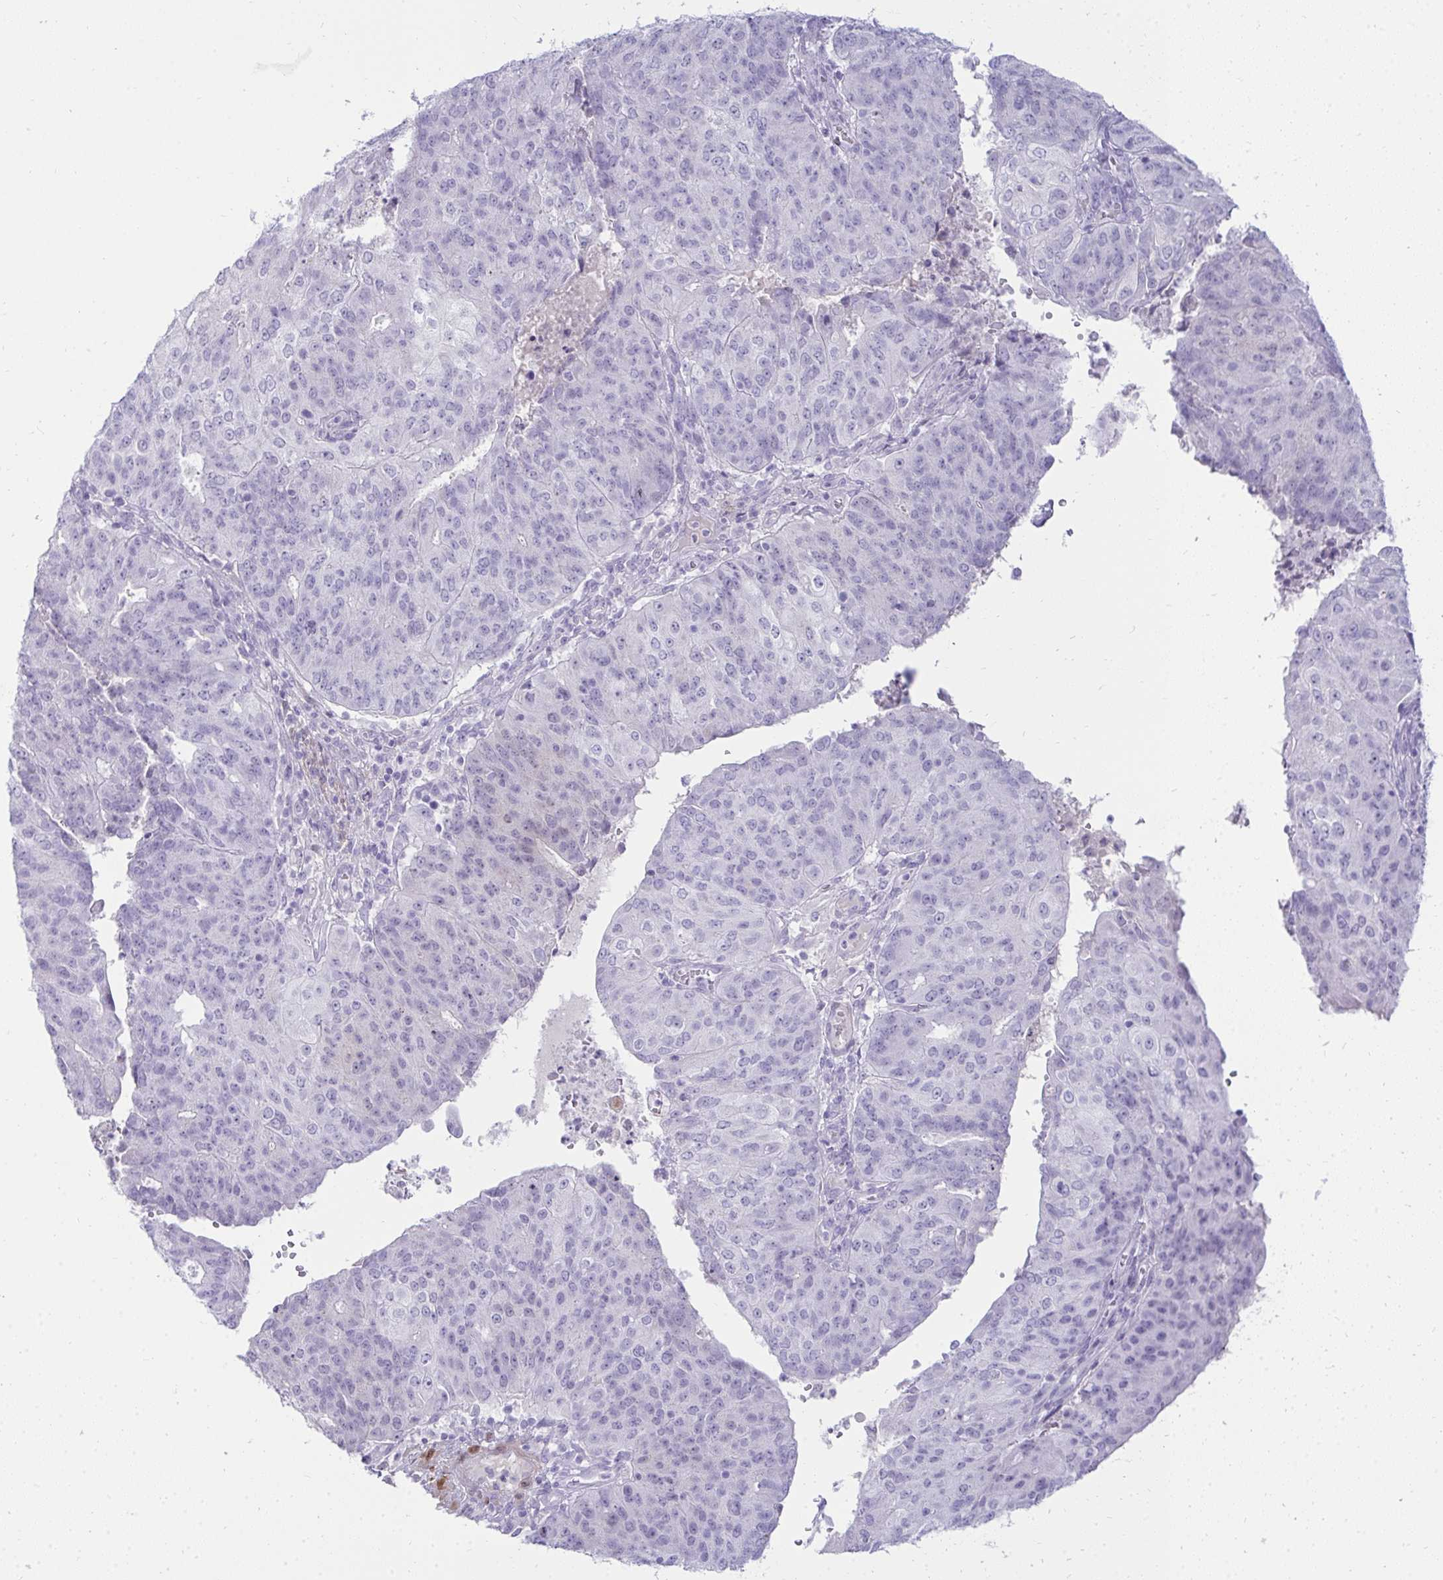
{"staining": {"intensity": "negative", "quantity": "none", "location": "none"}, "tissue": "endometrial cancer", "cell_type": "Tumor cells", "image_type": "cancer", "snomed": [{"axis": "morphology", "description": "Adenocarcinoma, NOS"}, {"axis": "topography", "description": "Endometrium"}], "caption": "IHC image of neoplastic tissue: human endometrial cancer stained with DAB reveals no significant protein positivity in tumor cells.", "gene": "HSPB6", "patient": {"sex": "female", "age": 82}}